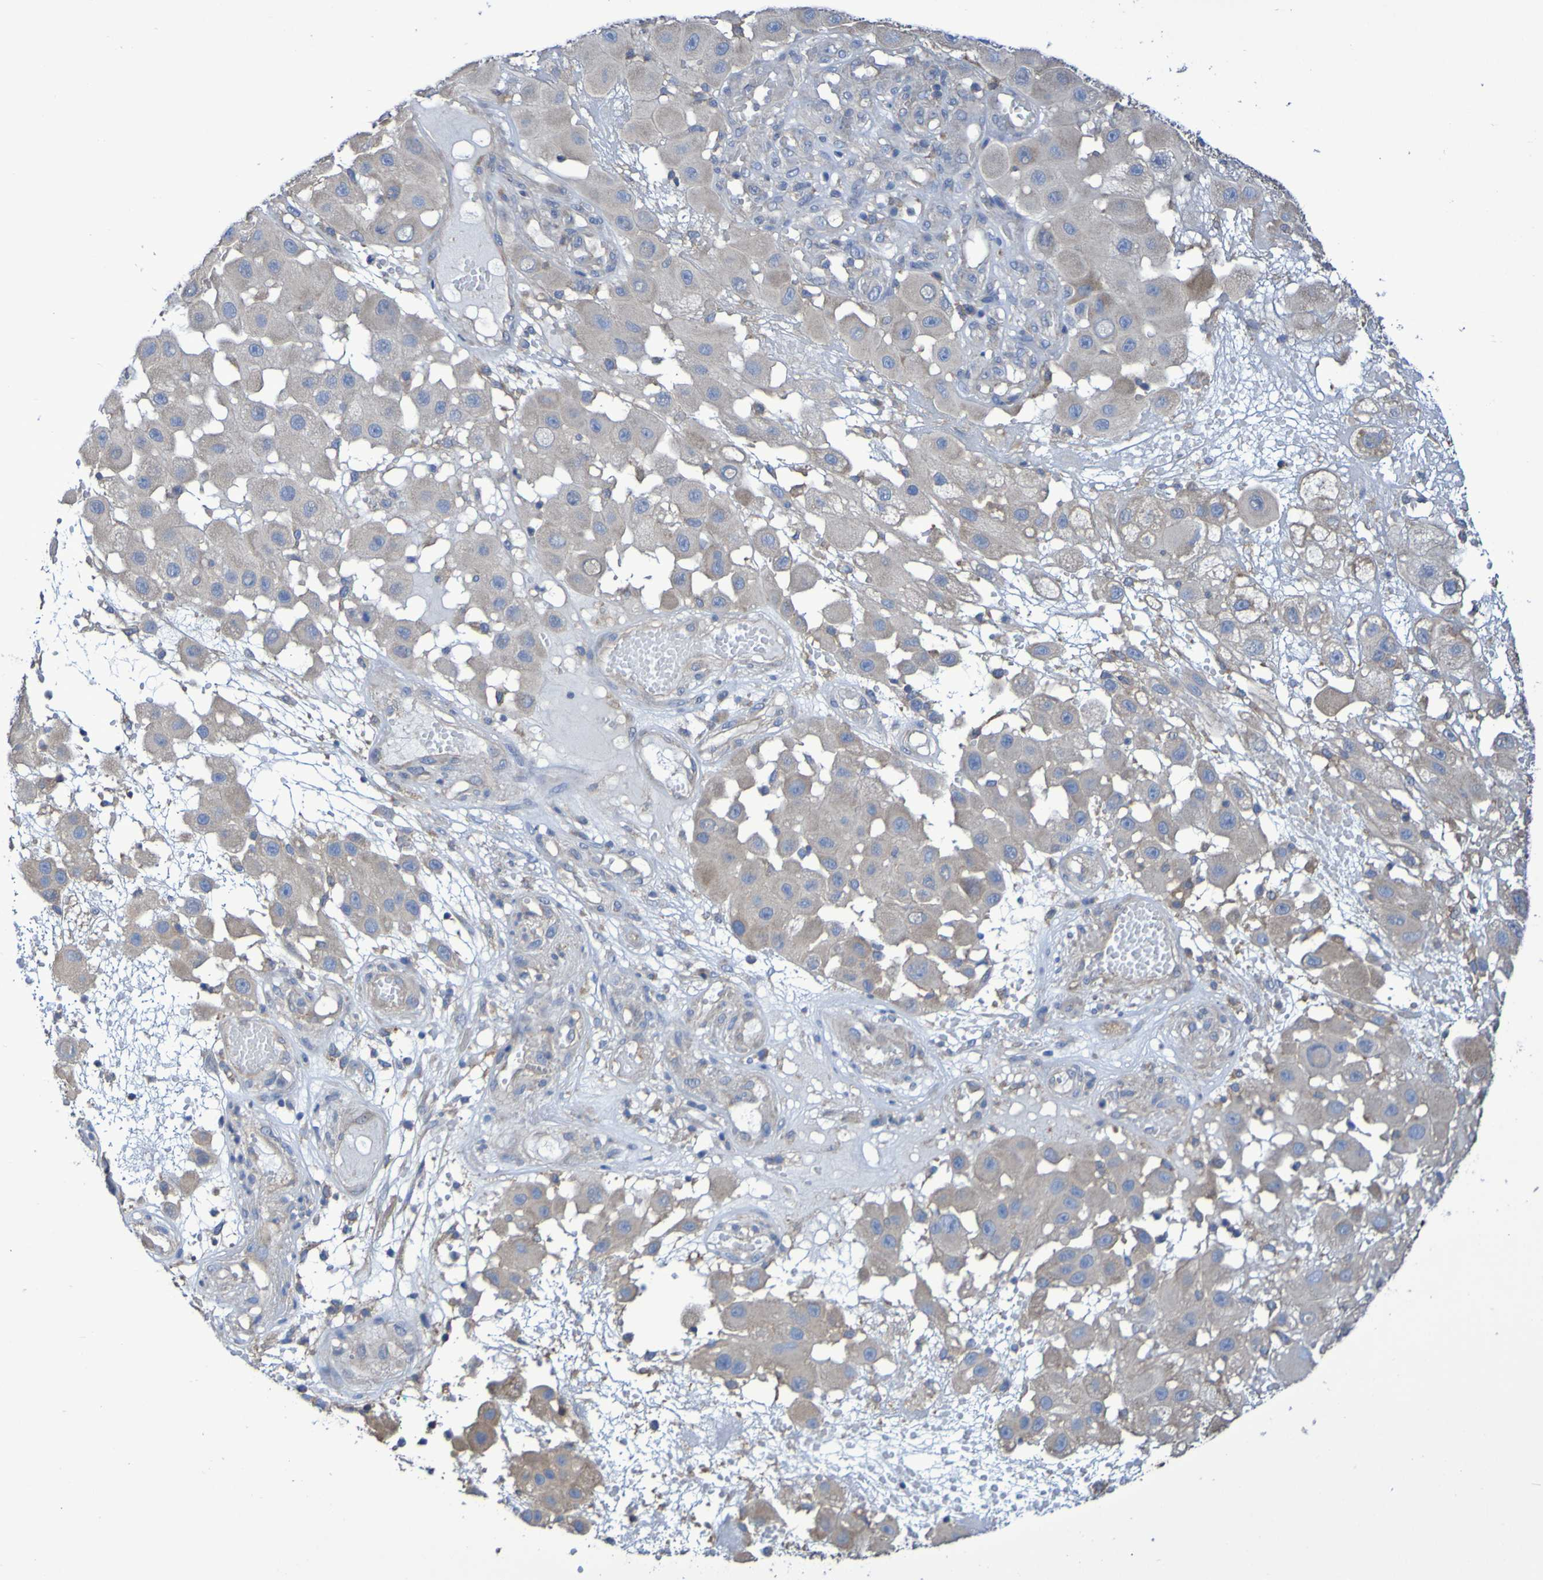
{"staining": {"intensity": "negative", "quantity": "none", "location": "none"}, "tissue": "melanoma", "cell_type": "Tumor cells", "image_type": "cancer", "snomed": [{"axis": "morphology", "description": "Malignant melanoma, NOS"}, {"axis": "topography", "description": "Skin"}], "caption": "Protein analysis of malignant melanoma shows no significant staining in tumor cells.", "gene": "SYNJ1", "patient": {"sex": "female", "age": 81}}